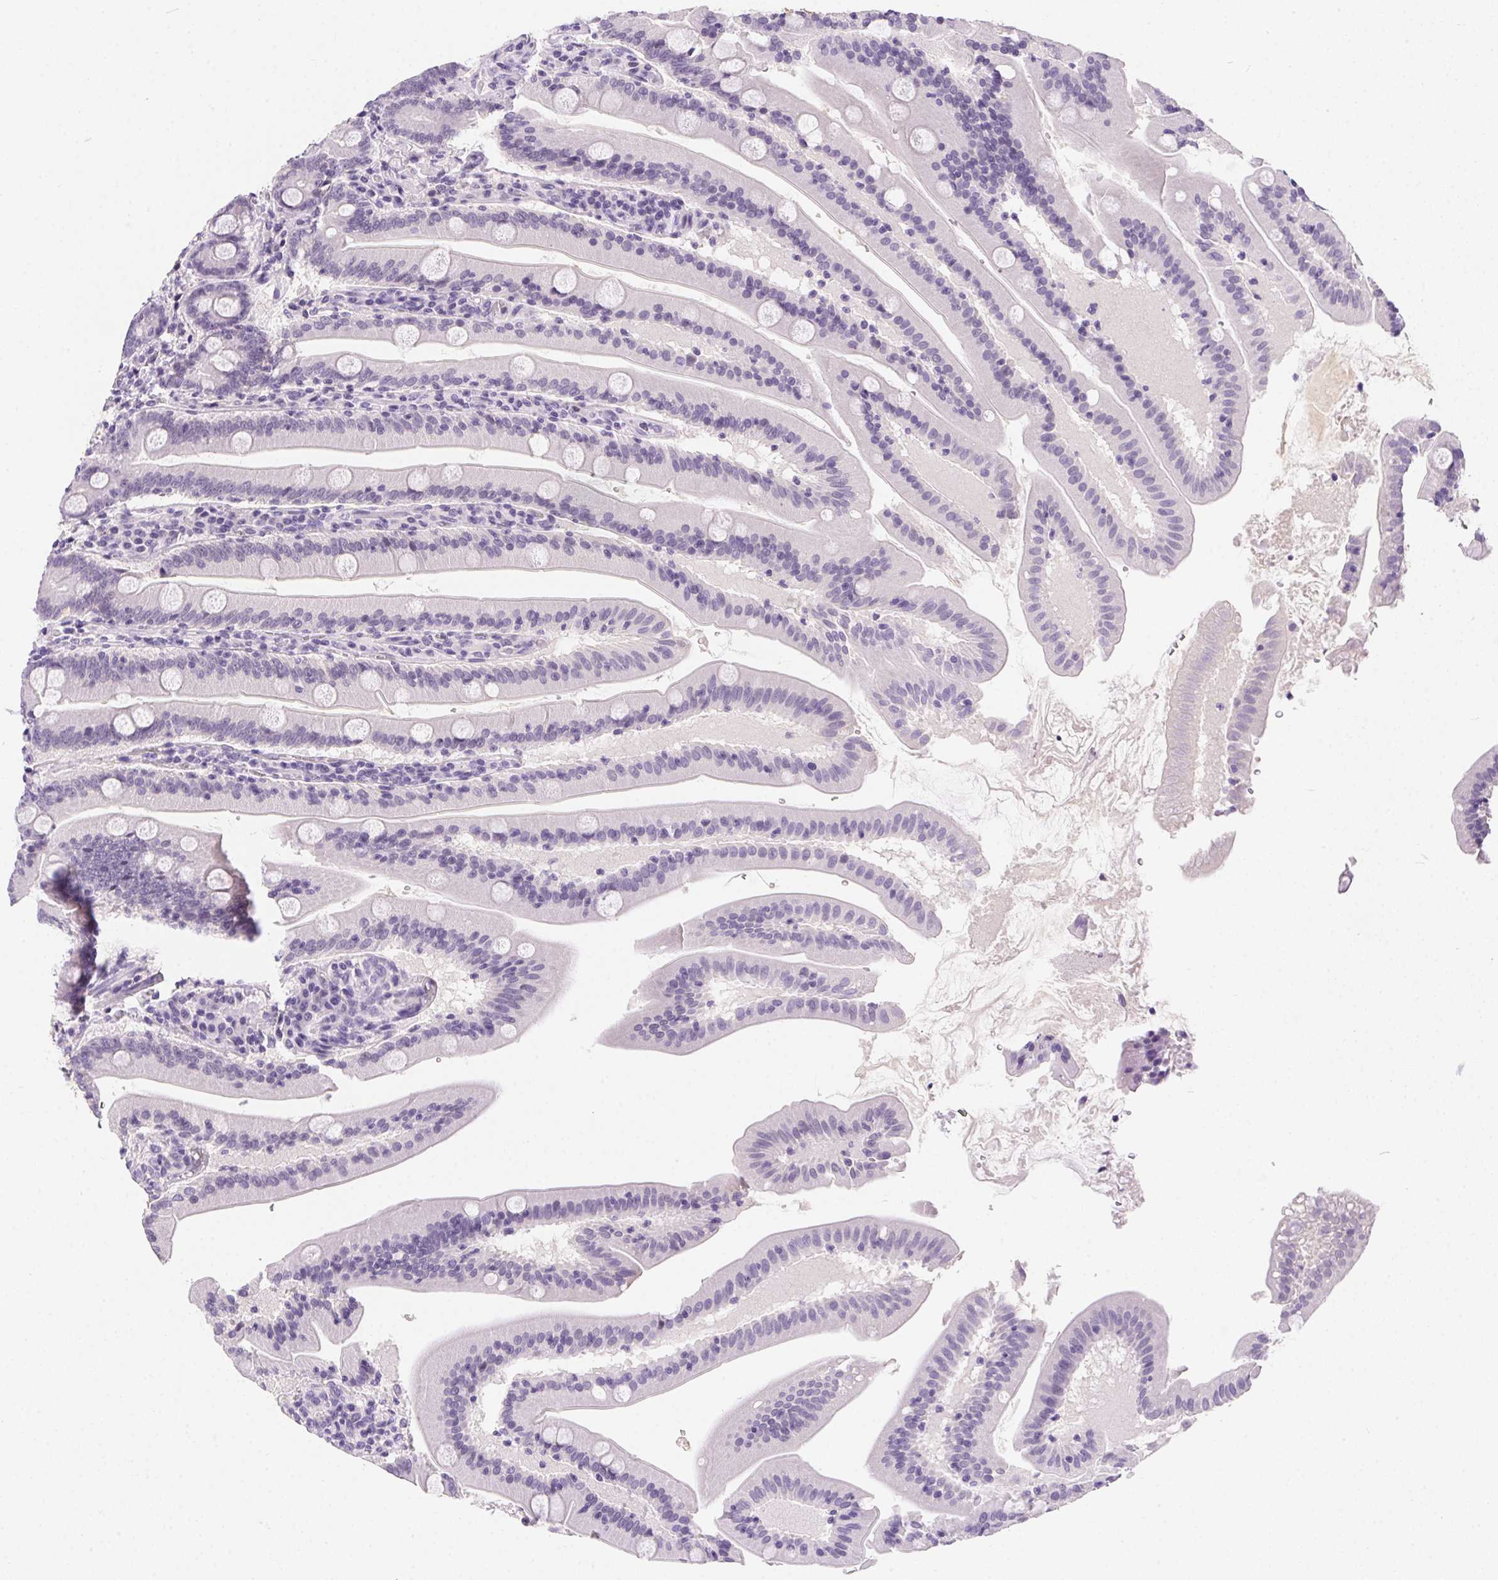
{"staining": {"intensity": "negative", "quantity": "none", "location": "none"}, "tissue": "small intestine", "cell_type": "Glandular cells", "image_type": "normal", "snomed": [{"axis": "morphology", "description": "Normal tissue, NOS"}, {"axis": "topography", "description": "Small intestine"}], "caption": "Immunohistochemistry (IHC) photomicrograph of normal small intestine: small intestine stained with DAB (3,3'-diaminobenzidine) reveals no significant protein staining in glandular cells. (DAB (3,3'-diaminobenzidine) IHC, high magnification).", "gene": "SSTR4", "patient": {"sex": "male", "age": 37}}